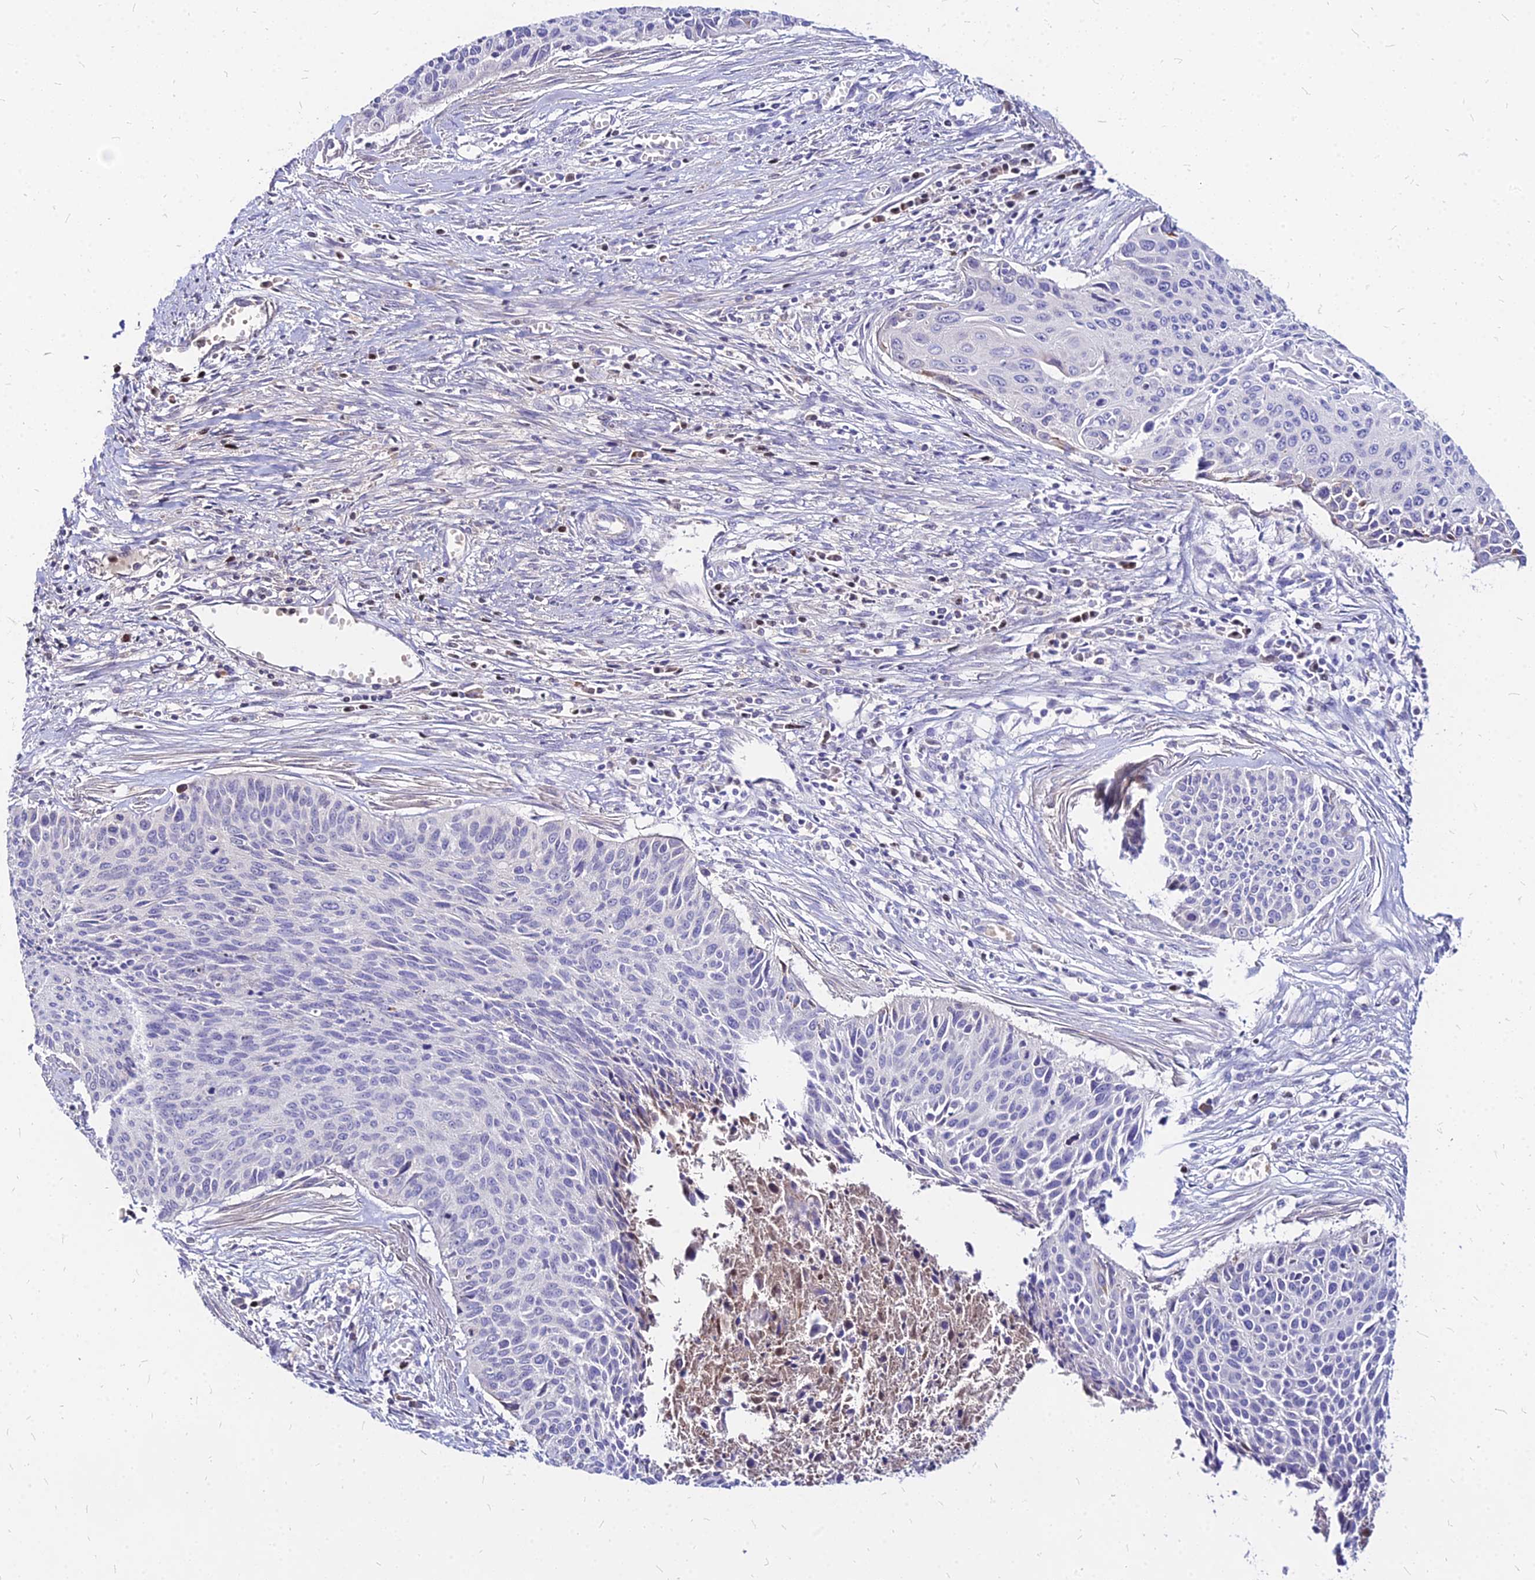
{"staining": {"intensity": "negative", "quantity": "none", "location": "none"}, "tissue": "cervical cancer", "cell_type": "Tumor cells", "image_type": "cancer", "snomed": [{"axis": "morphology", "description": "Squamous cell carcinoma, NOS"}, {"axis": "topography", "description": "Cervix"}], "caption": "Tumor cells show no significant staining in cervical cancer.", "gene": "ACSM6", "patient": {"sex": "female", "age": 55}}